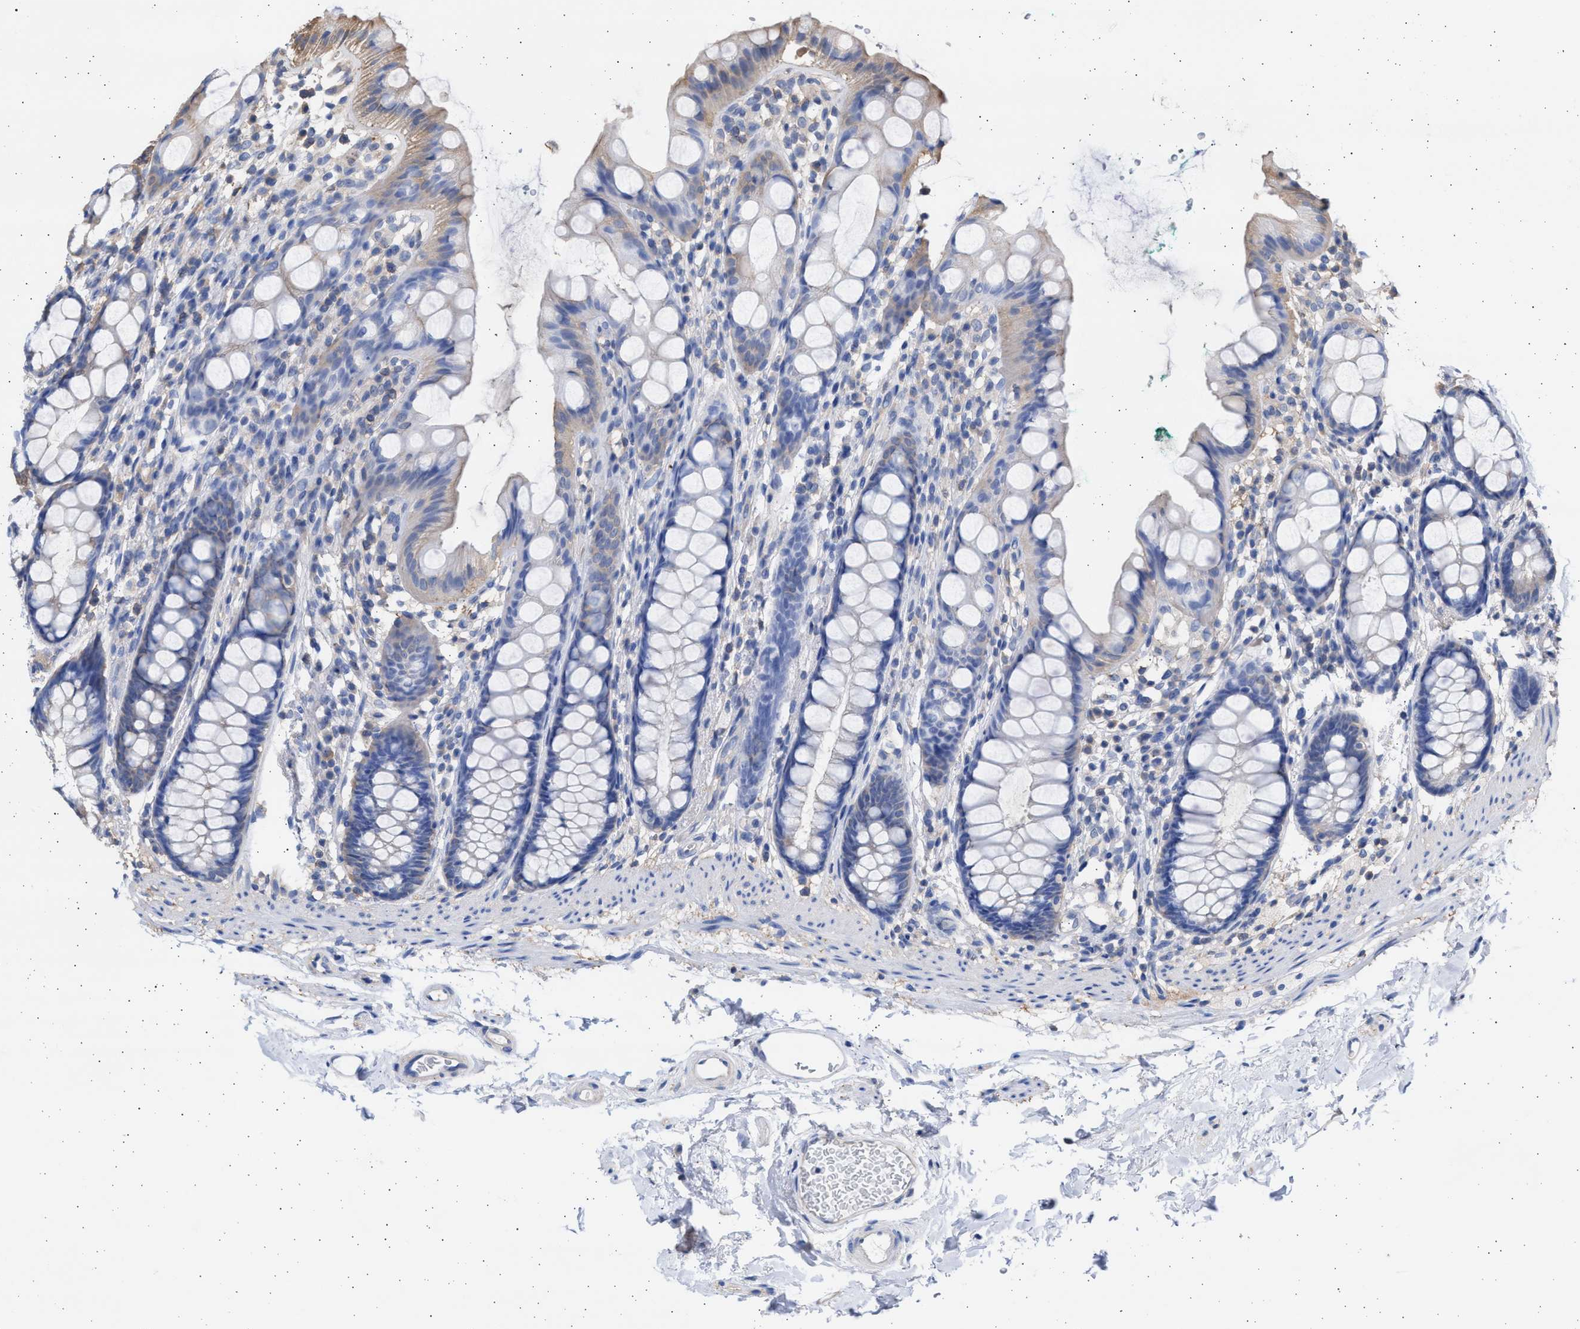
{"staining": {"intensity": "weak", "quantity": "<25%", "location": "cytoplasmic/membranous"}, "tissue": "rectum", "cell_type": "Glandular cells", "image_type": "normal", "snomed": [{"axis": "morphology", "description": "Normal tissue, NOS"}, {"axis": "topography", "description": "Rectum"}], "caption": "Histopathology image shows no significant protein positivity in glandular cells of normal rectum.", "gene": "ALDOC", "patient": {"sex": "female", "age": 65}}